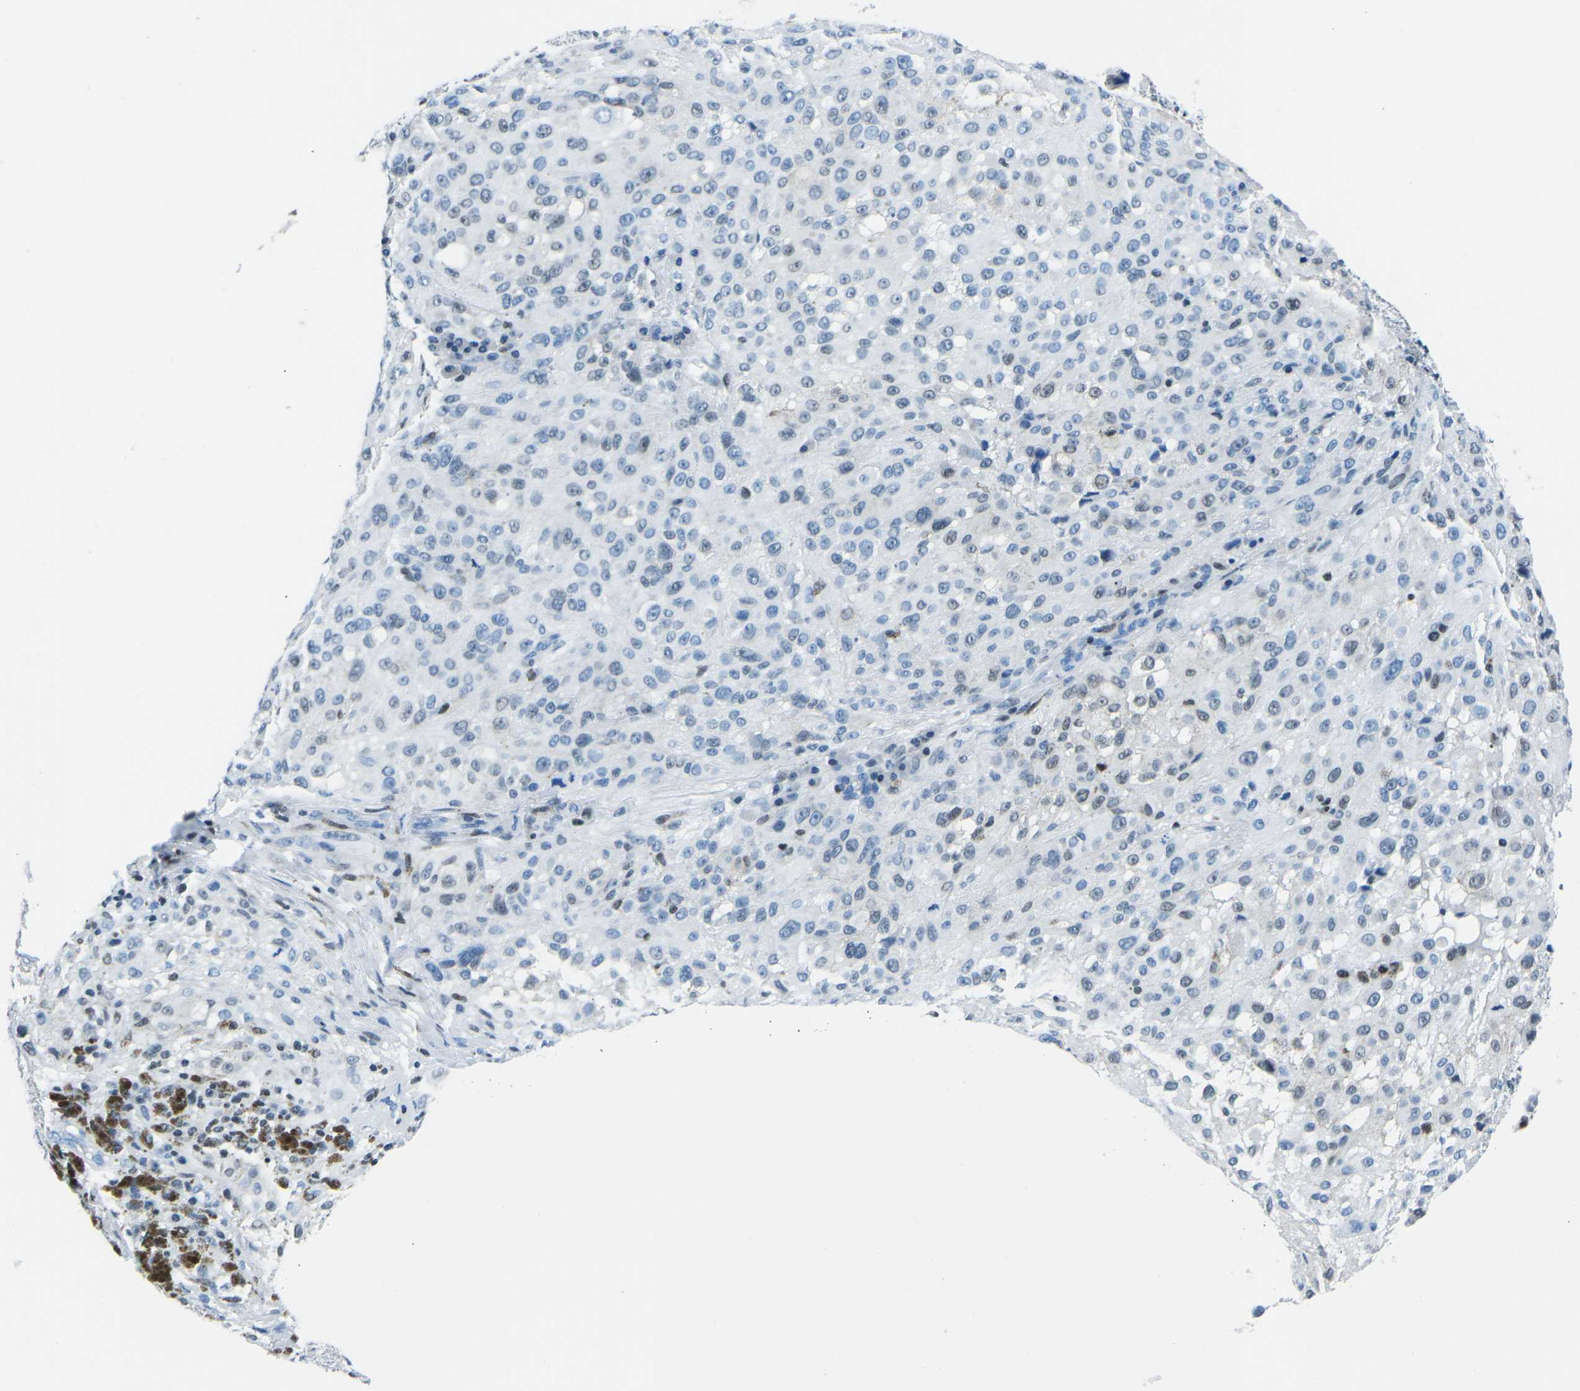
{"staining": {"intensity": "weak", "quantity": "25%-75%", "location": "nuclear"}, "tissue": "melanoma", "cell_type": "Tumor cells", "image_type": "cancer", "snomed": [{"axis": "morphology", "description": "Necrosis, NOS"}, {"axis": "morphology", "description": "Malignant melanoma, NOS"}, {"axis": "topography", "description": "Skin"}], "caption": "Weak nuclear expression for a protein is present in about 25%-75% of tumor cells of malignant melanoma using immunohistochemistry (IHC).", "gene": "CELF2", "patient": {"sex": "female", "age": 87}}